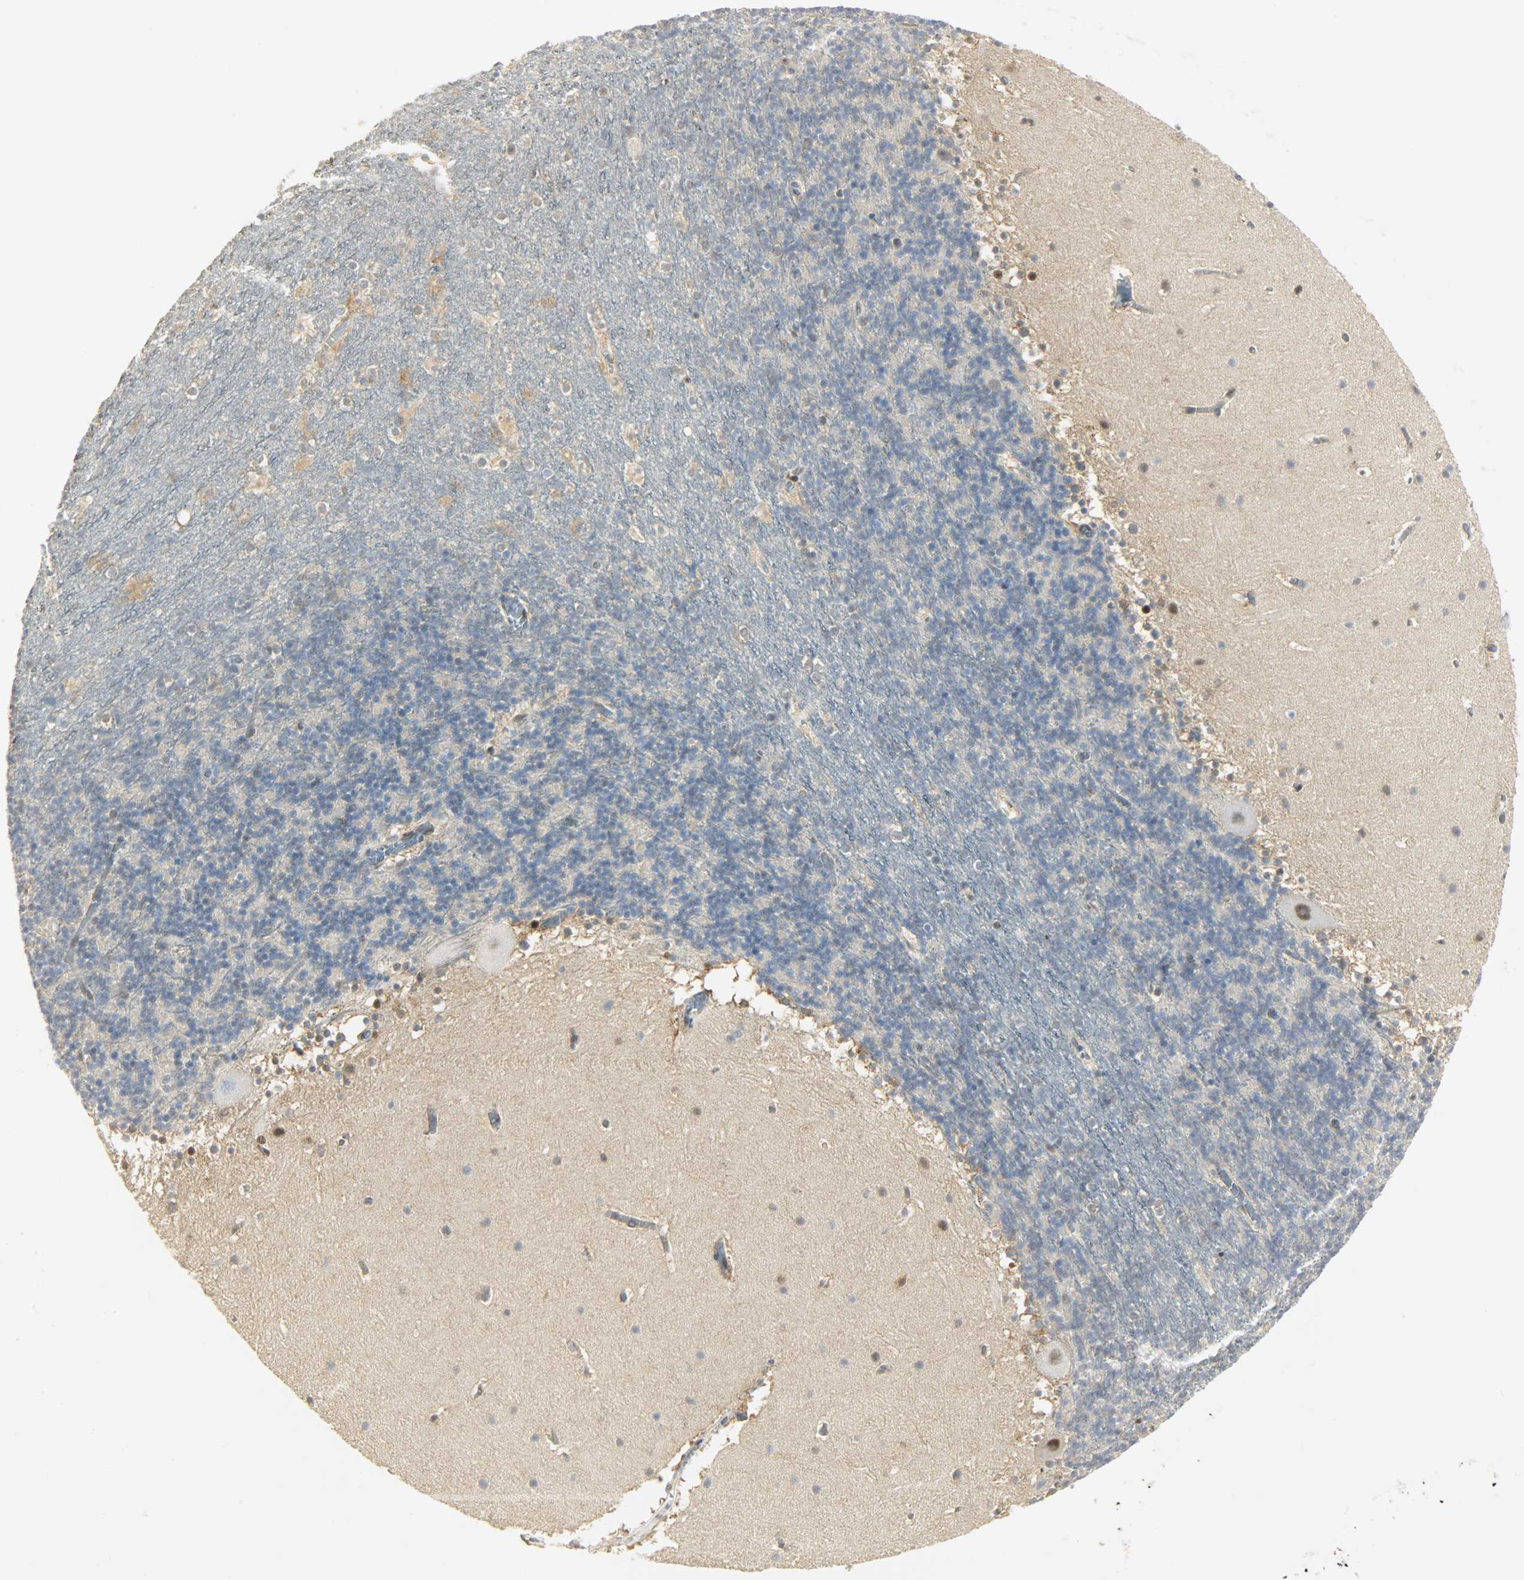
{"staining": {"intensity": "moderate", "quantity": "<25%", "location": "nuclear"}, "tissue": "cerebellum", "cell_type": "Cells in granular layer", "image_type": "normal", "snomed": [{"axis": "morphology", "description": "Normal tissue, NOS"}, {"axis": "topography", "description": "Cerebellum"}], "caption": "A high-resolution photomicrograph shows IHC staining of benign cerebellum, which demonstrates moderate nuclear expression in approximately <25% of cells in granular layer.", "gene": "NPEPL1", "patient": {"sex": "male", "age": 45}}